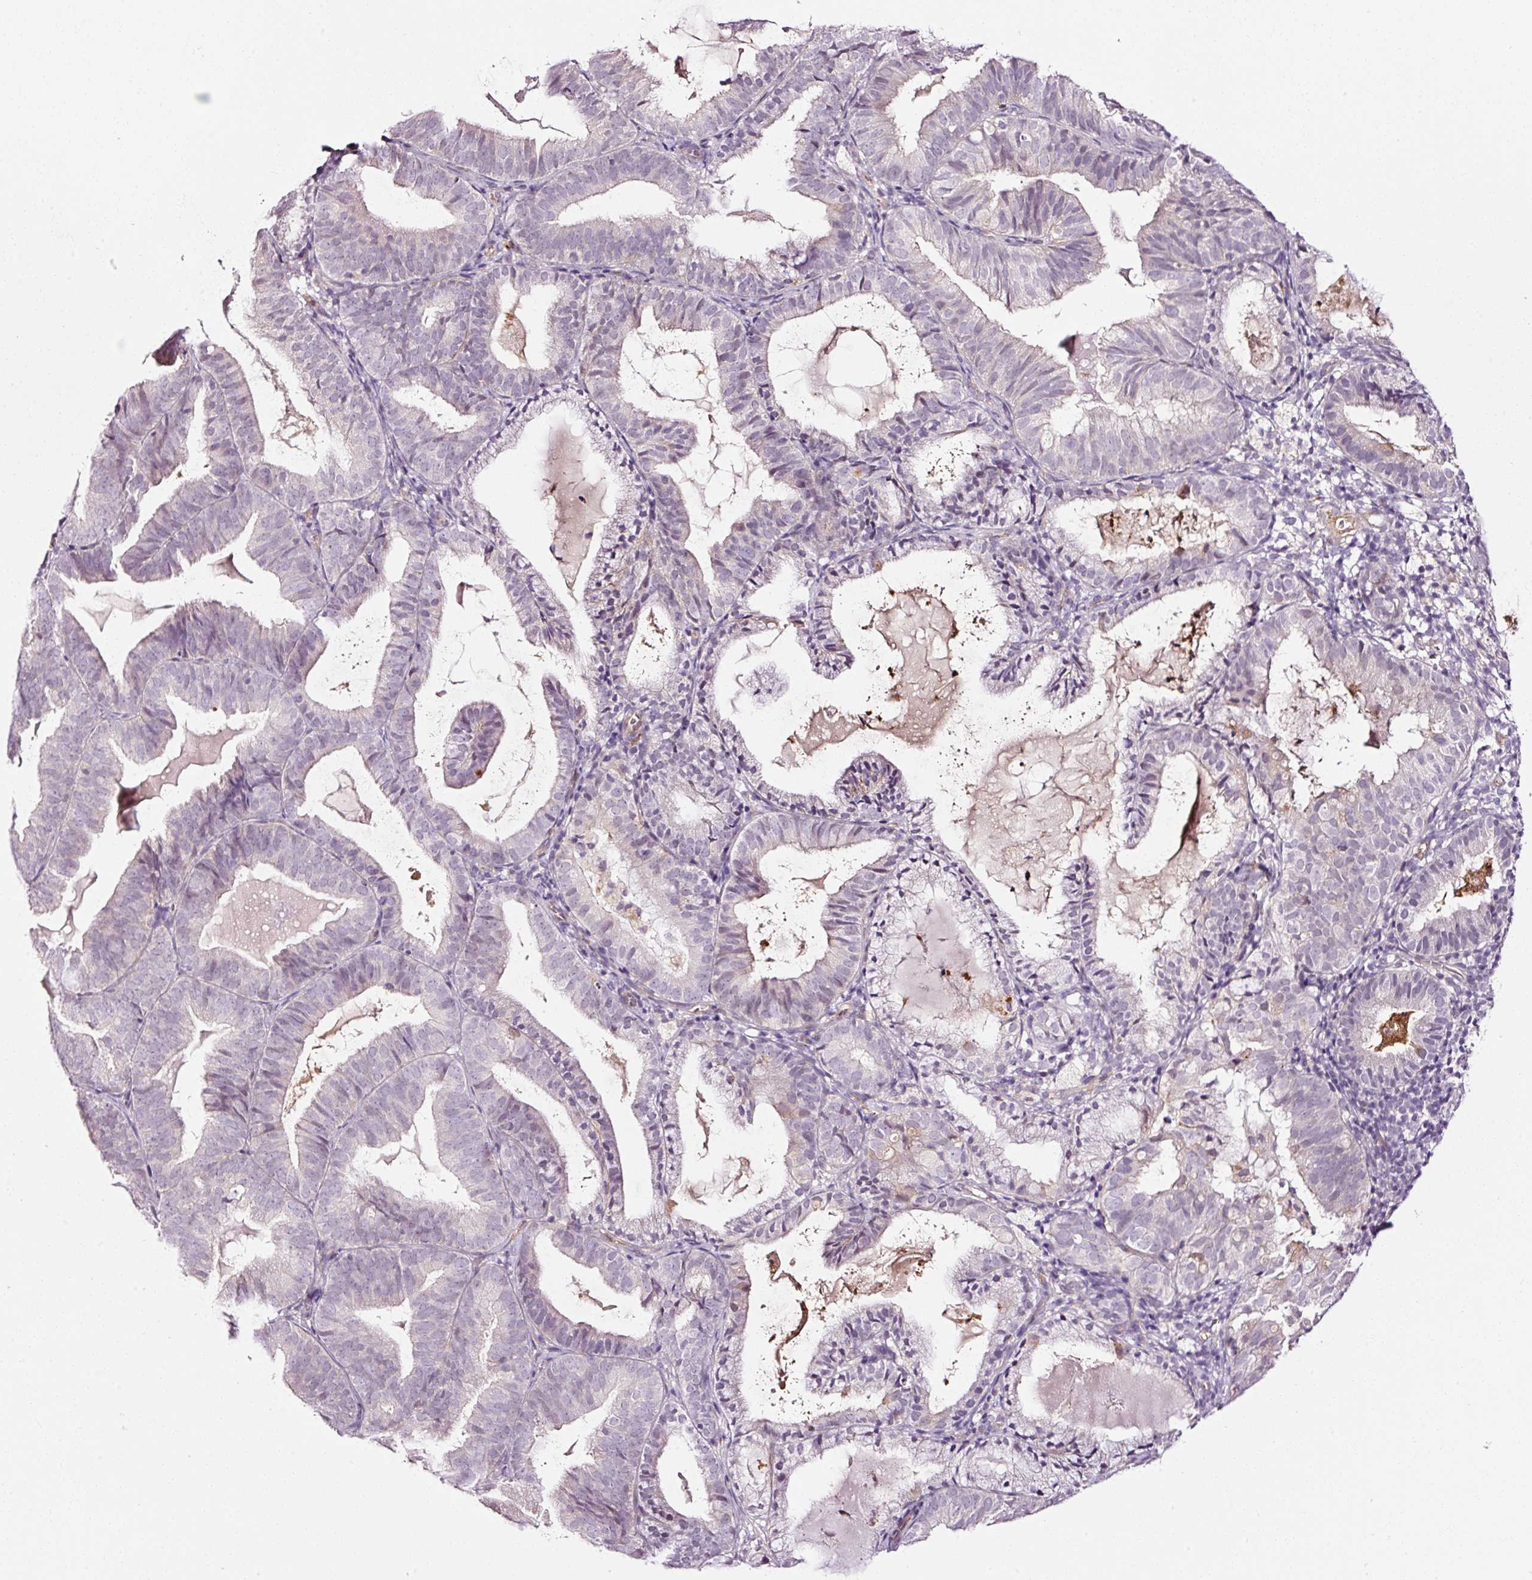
{"staining": {"intensity": "negative", "quantity": "none", "location": "none"}, "tissue": "endometrial cancer", "cell_type": "Tumor cells", "image_type": "cancer", "snomed": [{"axis": "morphology", "description": "Adenocarcinoma, NOS"}, {"axis": "topography", "description": "Endometrium"}], "caption": "An image of human endometrial cancer is negative for staining in tumor cells.", "gene": "ABCB4", "patient": {"sex": "female", "age": 80}}